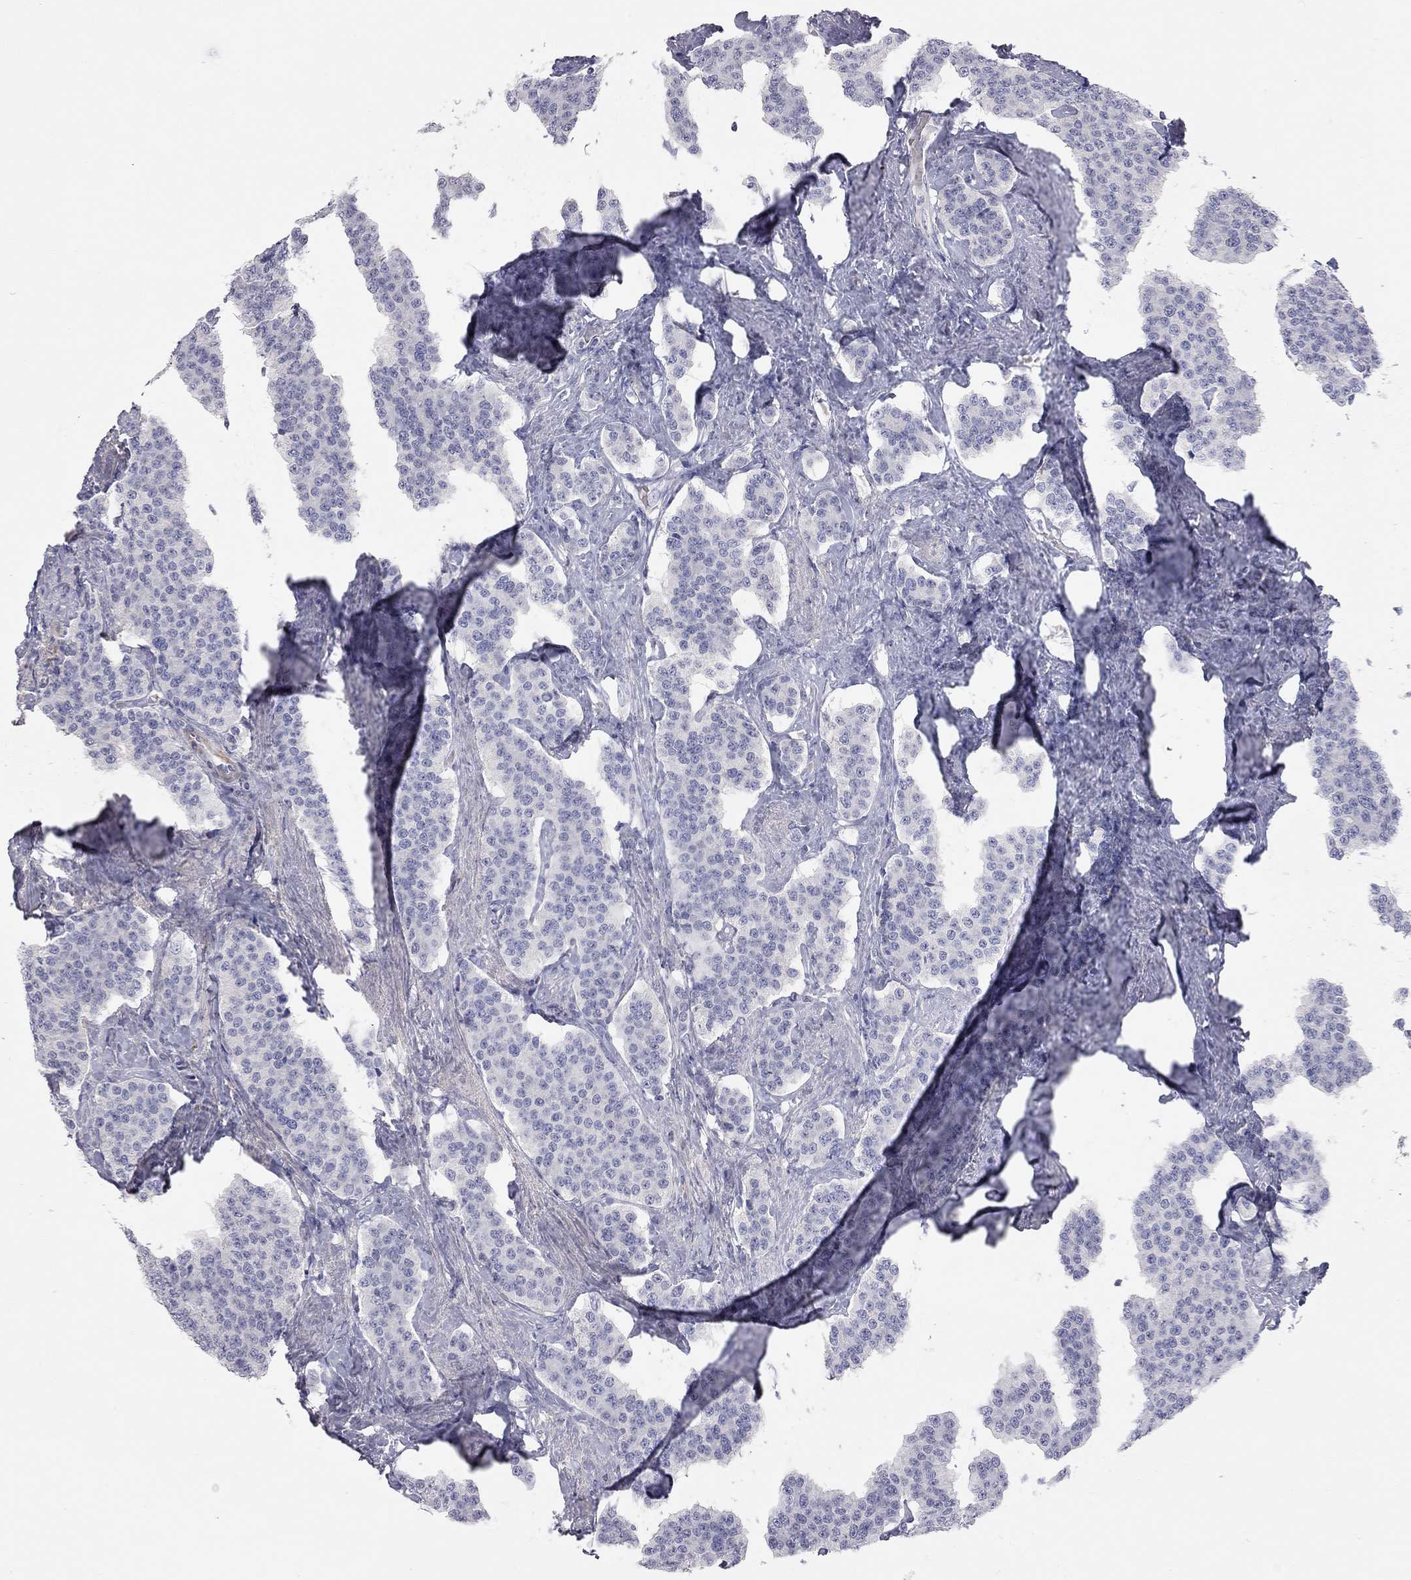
{"staining": {"intensity": "negative", "quantity": "none", "location": "none"}, "tissue": "carcinoid", "cell_type": "Tumor cells", "image_type": "cancer", "snomed": [{"axis": "morphology", "description": "Carcinoid, malignant, NOS"}, {"axis": "topography", "description": "Small intestine"}], "caption": "Histopathology image shows no significant protein staining in tumor cells of carcinoid (malignant).", "gene": "ADCYAP1", "patient": {"sex": "female", "age": 58}}